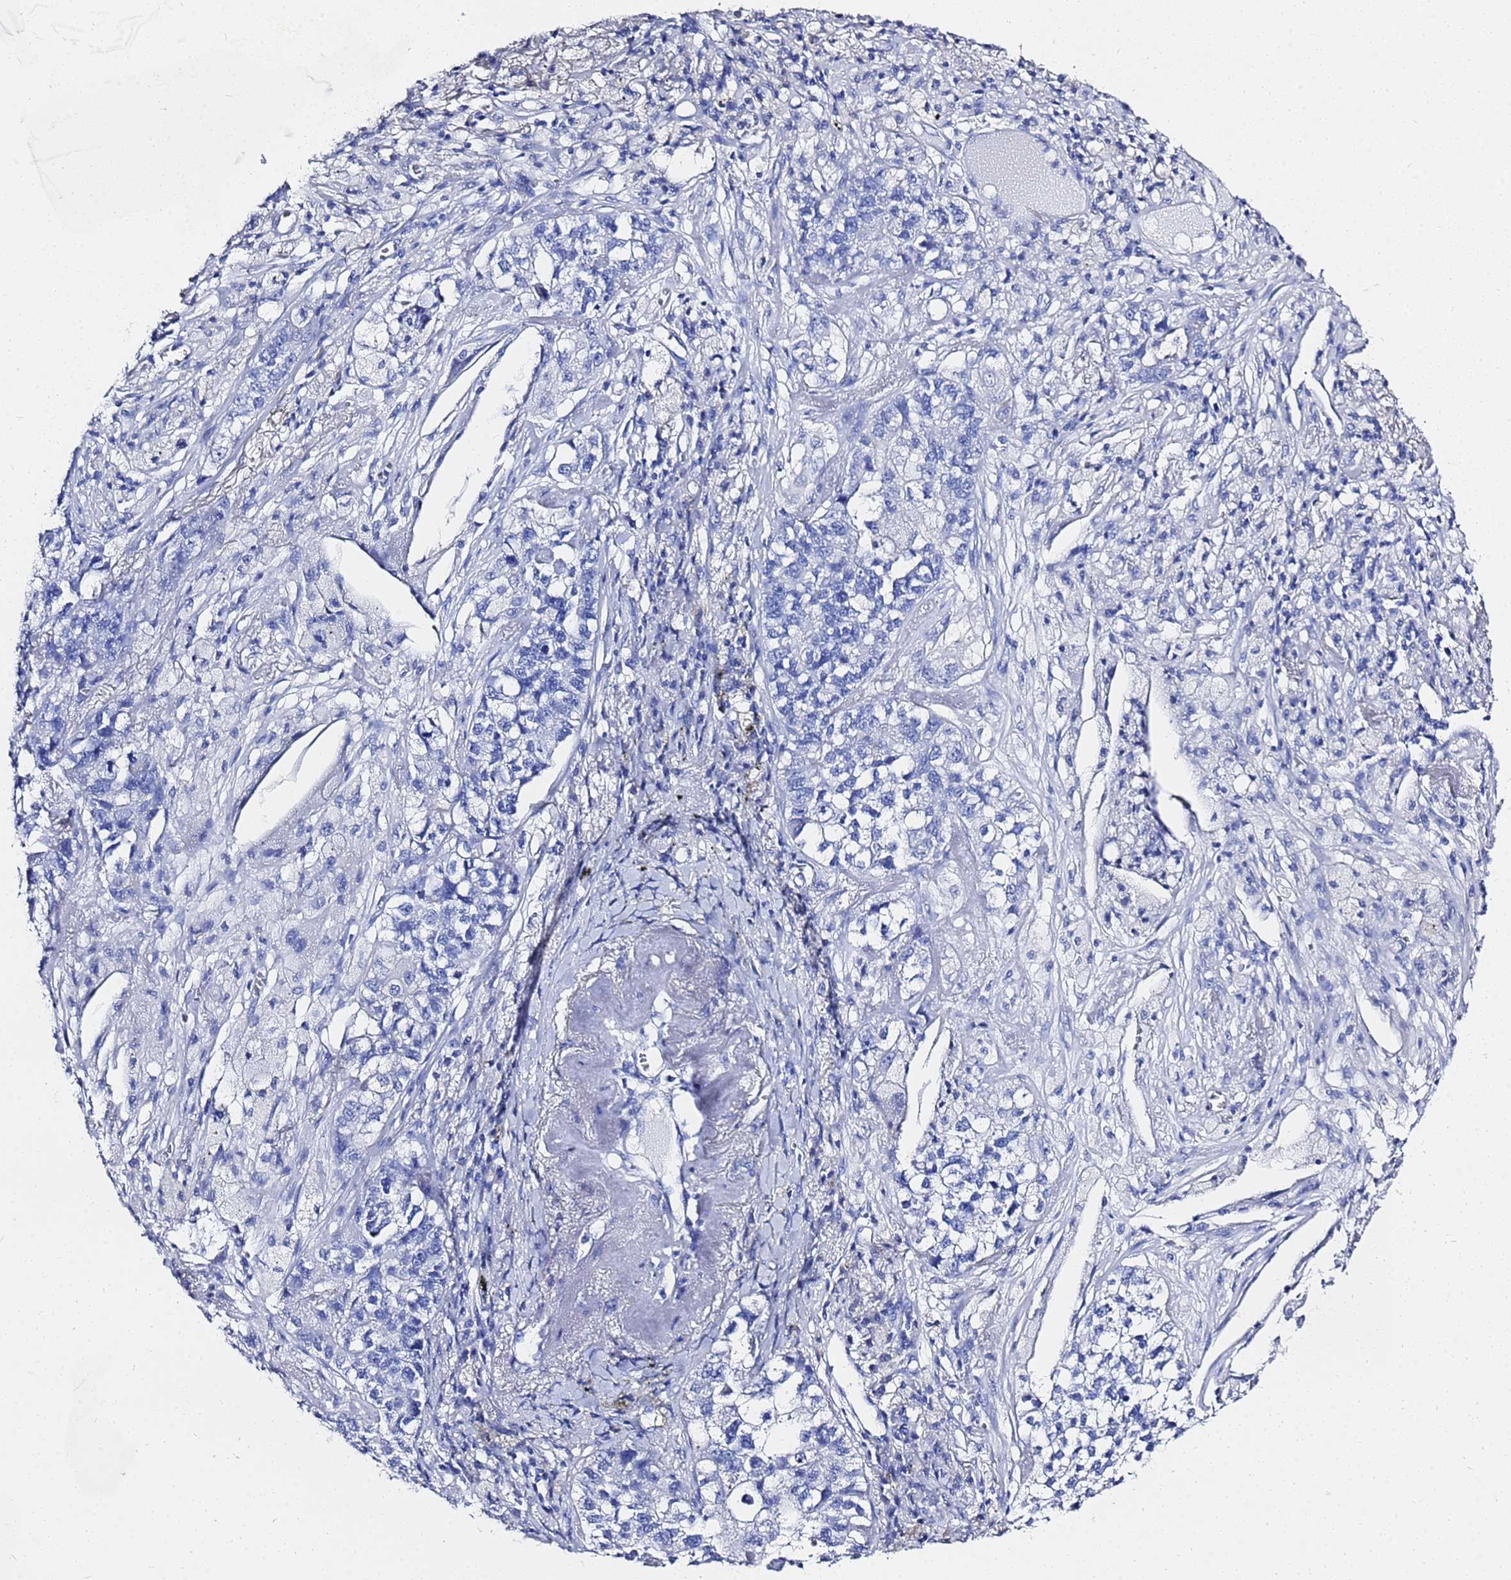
{"staining": {"intensity": "negative", "quantity": "none", "location": "none"}, "tissue": "lung cancer", "cell_type": "Tumor cells", "image_type": "cancer", "snomed": [{"axis": "morphology", "description": "Adenocarcinoma, NOS"}, {"axis": "topography", "description": "Lung"}], "caption": "DAB immunohistochemical staining of human adenocarcinoma (lung) exhibits no significant expression in tumor cells.", "gene": "GGT1", "patient": {"sex": "male", "age": 49}}